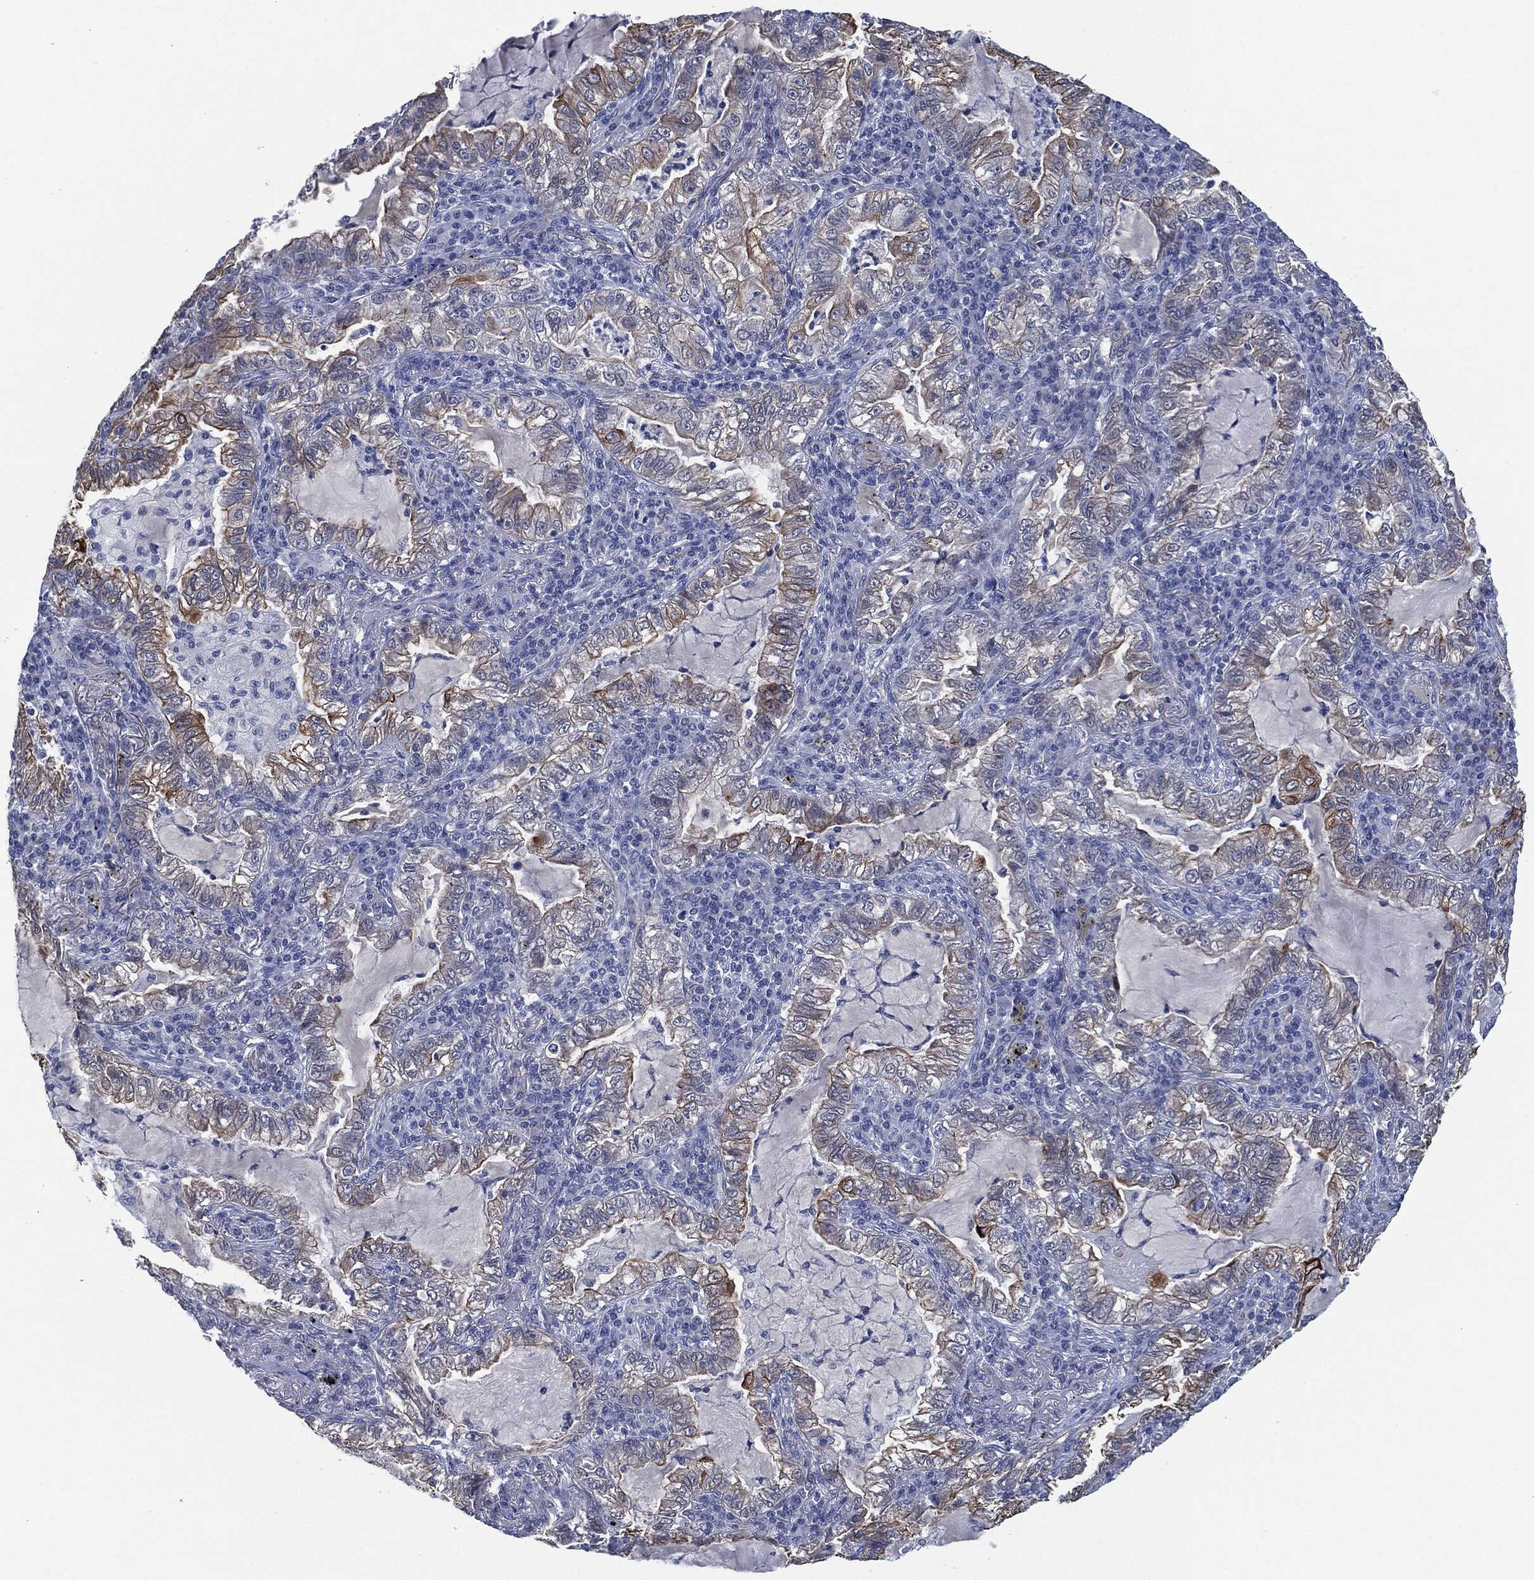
{"staining": {"intensity": "moderate", "quantity": "<25%", "location": "cytoplasmic/membranous"}, "tissue": "lung cancer", "cell_type": "Tumor cells", "image_type": "cancer", "snomed": [{"axis": "morphology", "description": "Adenocarcinoma, NOS"}, {"axis": "topography", "description": "Lung"}], "caption": "Lung cancer stained with DAB (3,3'-diaminobenzidine) IHC shows low levels of moderate cytoplasmic/membranous positivity in approximately <25% of tumor cells.", "gene": "SHROOM2", "patient": {"sex": "female", "age": 73}}